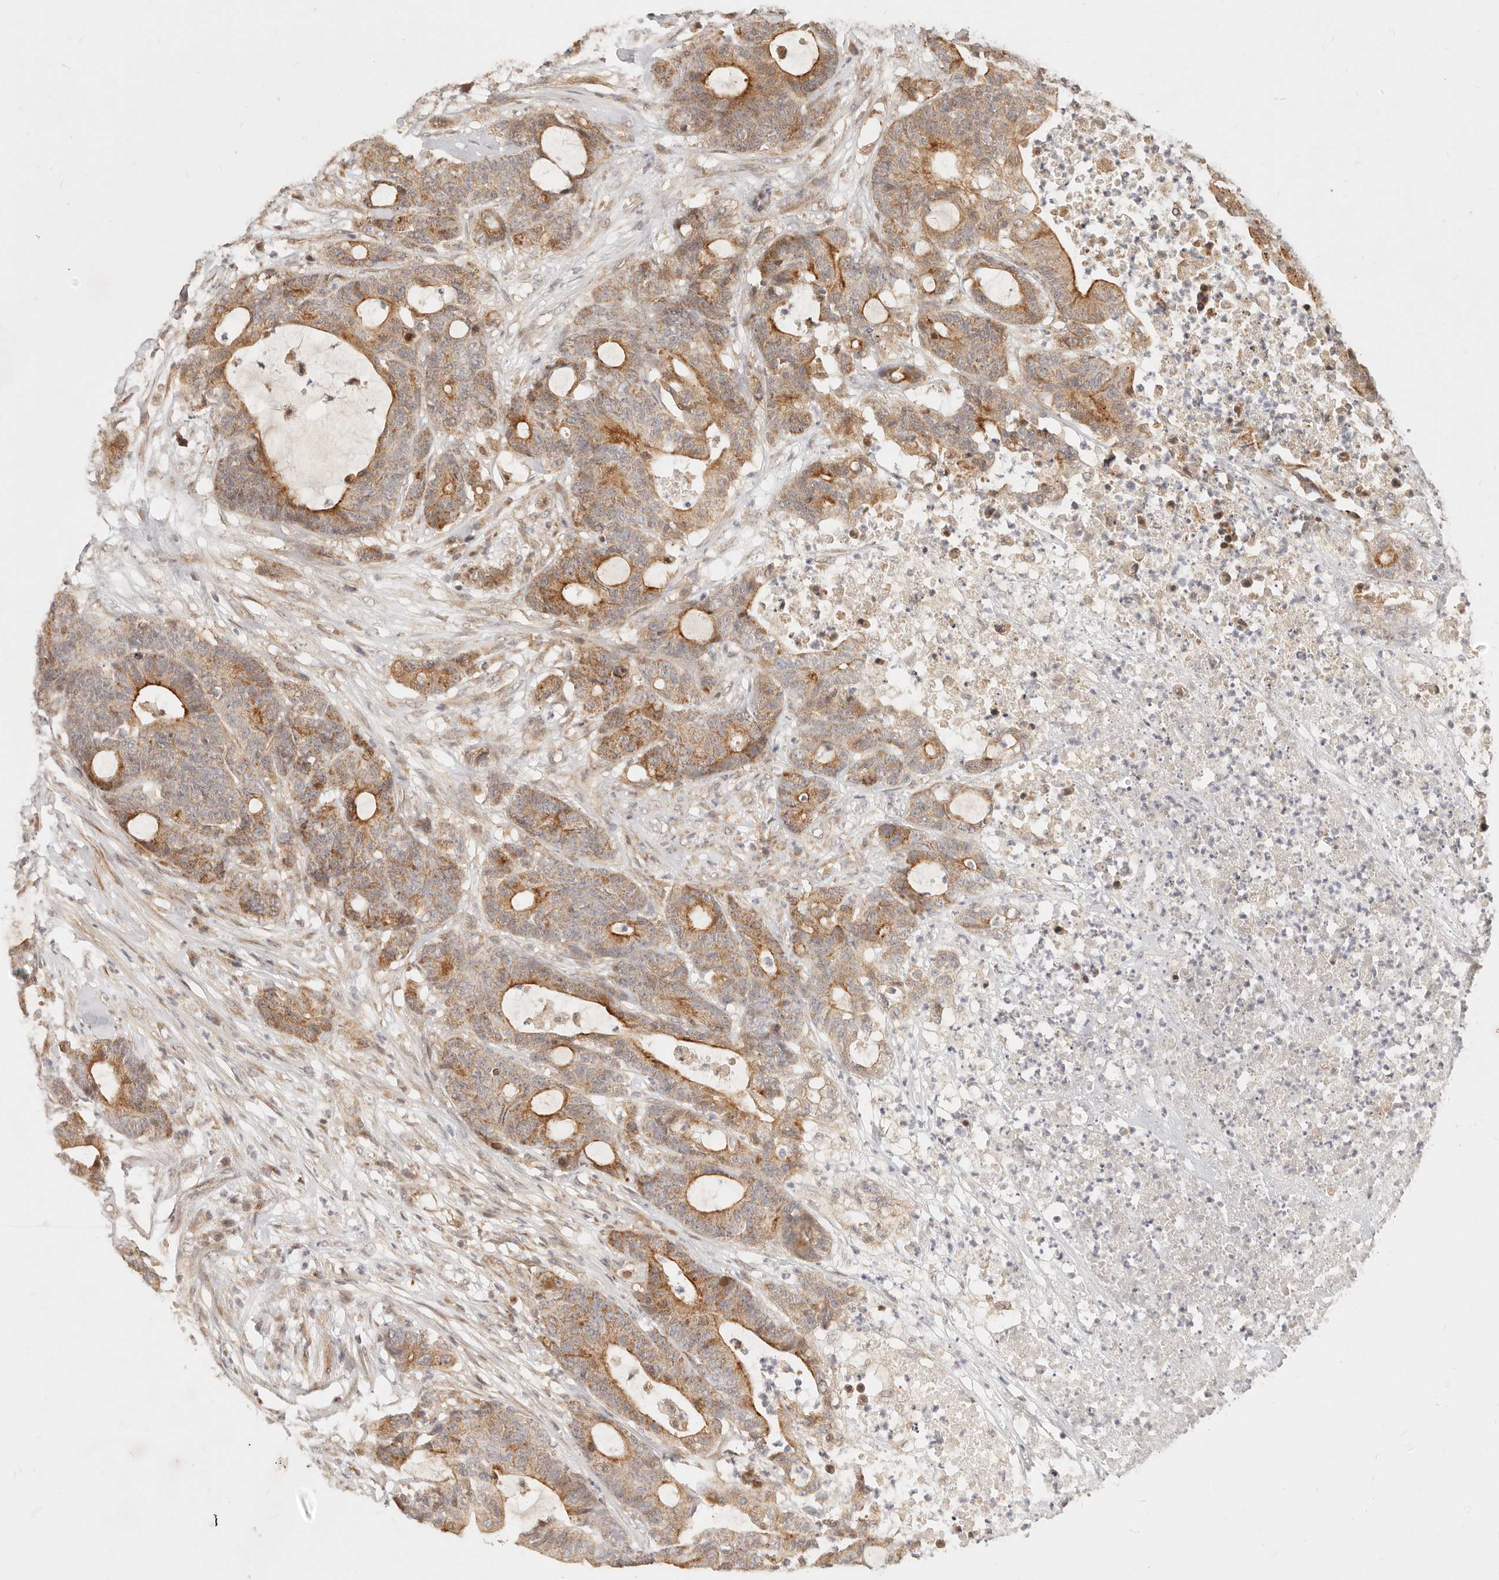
{"staining": {"intensity": "moderate", "quantity": ">75%", "location": "cytoplasmic/membranous"}, "tissue": "colorectal cancer", "cell_type": "Tumor cells", "image_type": "cancer", "snomed": [{"axis": "morphology", "description": "Adenocarcinoma, NOS"}, {"axis": "topography", "description": "Colon"}], "caption": "Human colorectal adenocarcinoma stained for a protein (brown) shows moderate cytoplasmic/membranous positive staining in approximately >75% of tumor cells.", "gene": "TIMM17A", "patient": {"sex": "female", "age": 84}}